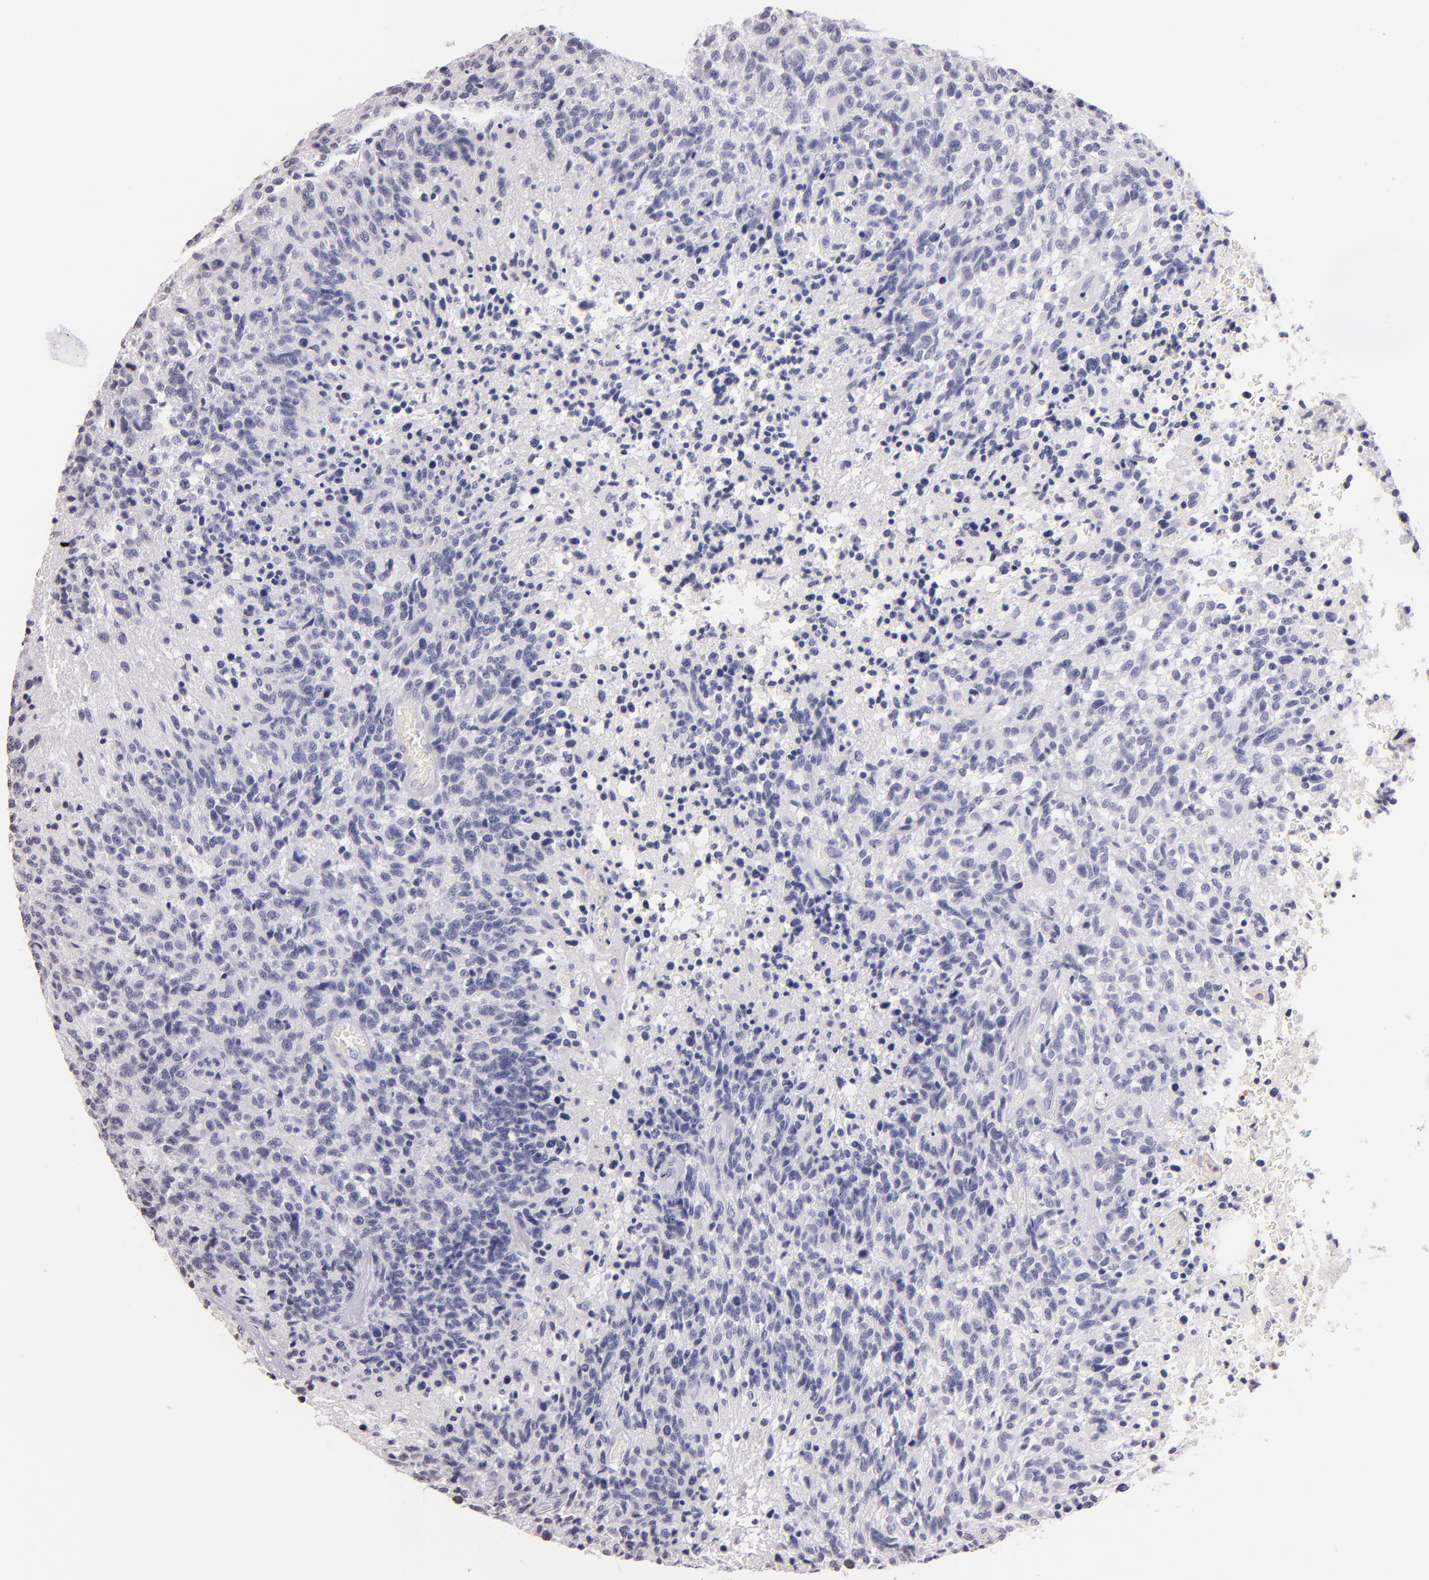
{"staining": {"intensity": "negative", "quantity": "none", "location": "none"}, "tissue": "glioma", "cell_type": "Tumor cells", "image_type": "cancer", "snomed": [{"axis": "morphology", "description": "Glioma, malignant, High grade"}, {"axis": "topography", "description": "Brain"}], "caption": "Image shows no significant protein positivity in tumor cells of malignant glioma (high-grade).", "gene": "IL2RA", "patient": {"sex": "male", "age": 36}}